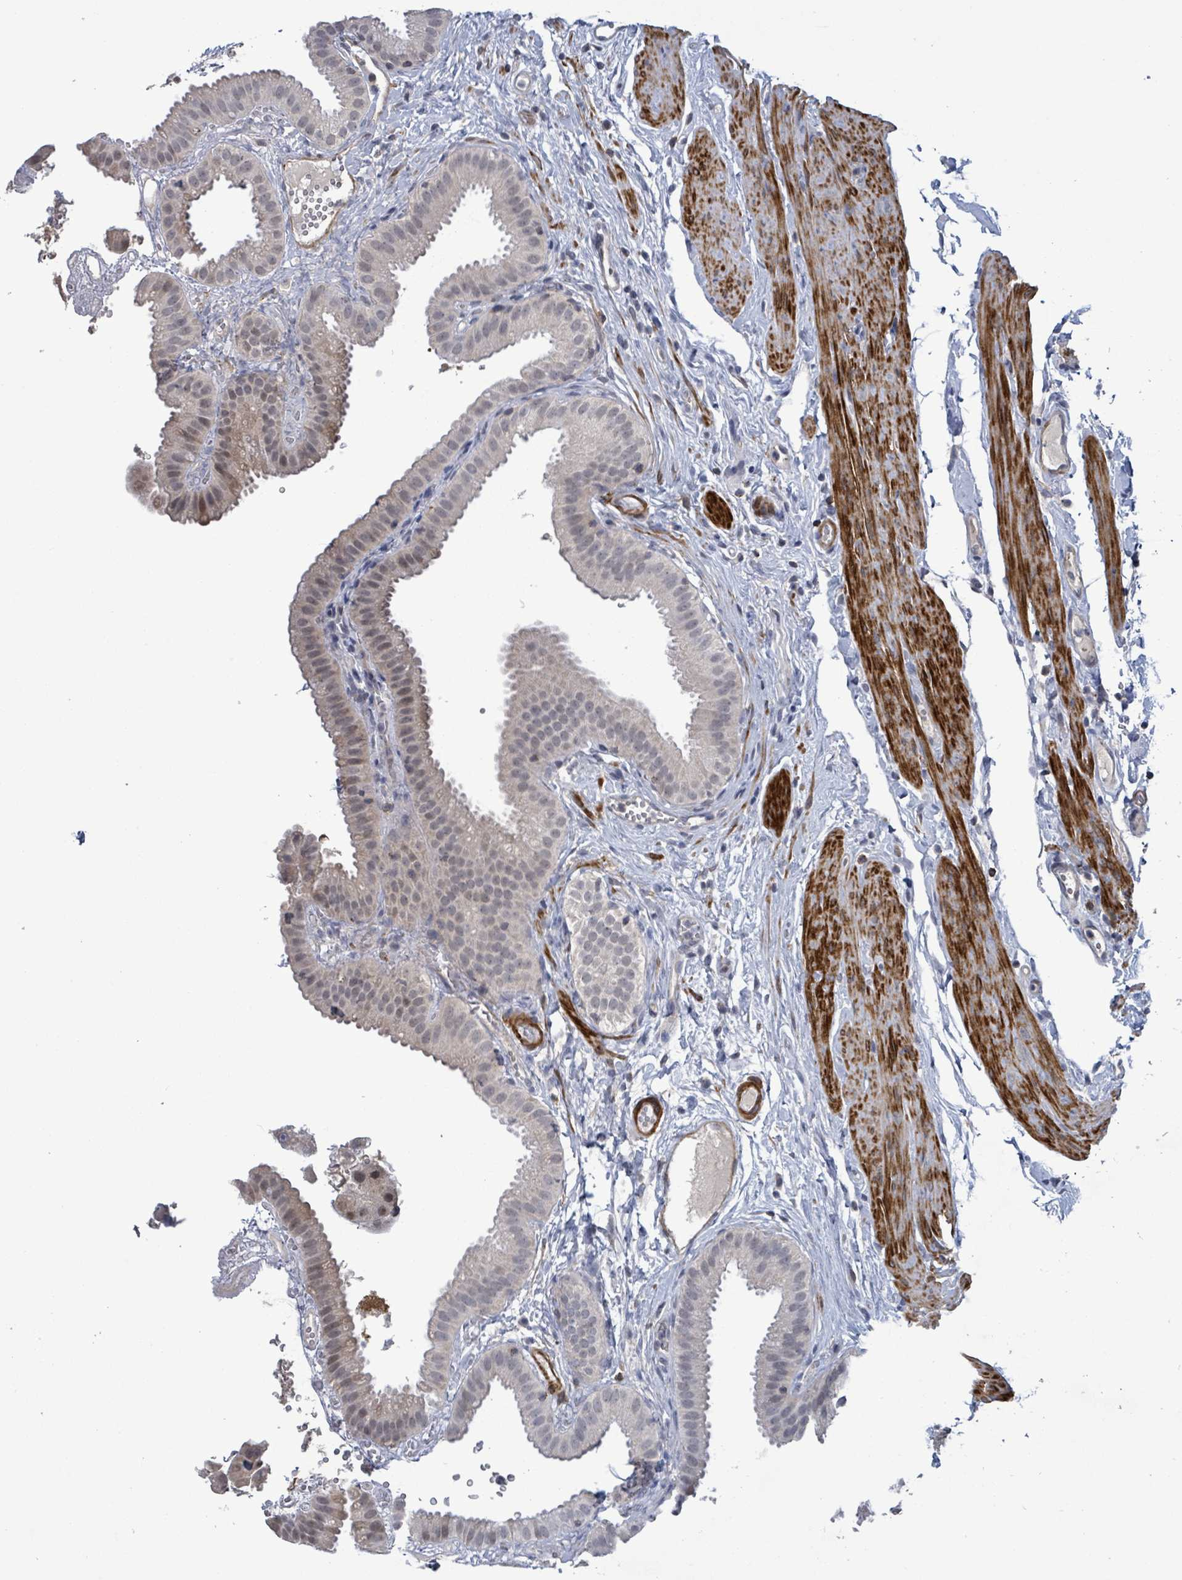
{"staining": {"intensity": "negative", "quantity": "none", "location": "none"}, "tissue": "gallbladder", "cell_type": "Glandular cells", "image_type": "normal", "snomed": [{"axis": "morphology", "description": "Normal tissue, NOS"}, {"axis": "topography", "description": "Gallbladder"}], "caption": "The histopathology image demonstrates no significant expression in glandular cells of gallbladder. The staining was performed using DAB to visualize the protein expression in brown, while the nuclei were stained in blue with hematoxylin (Magnification: 20x).", "gene": "AMMECR1", "patient": {"sex": "female", "age": 61}}